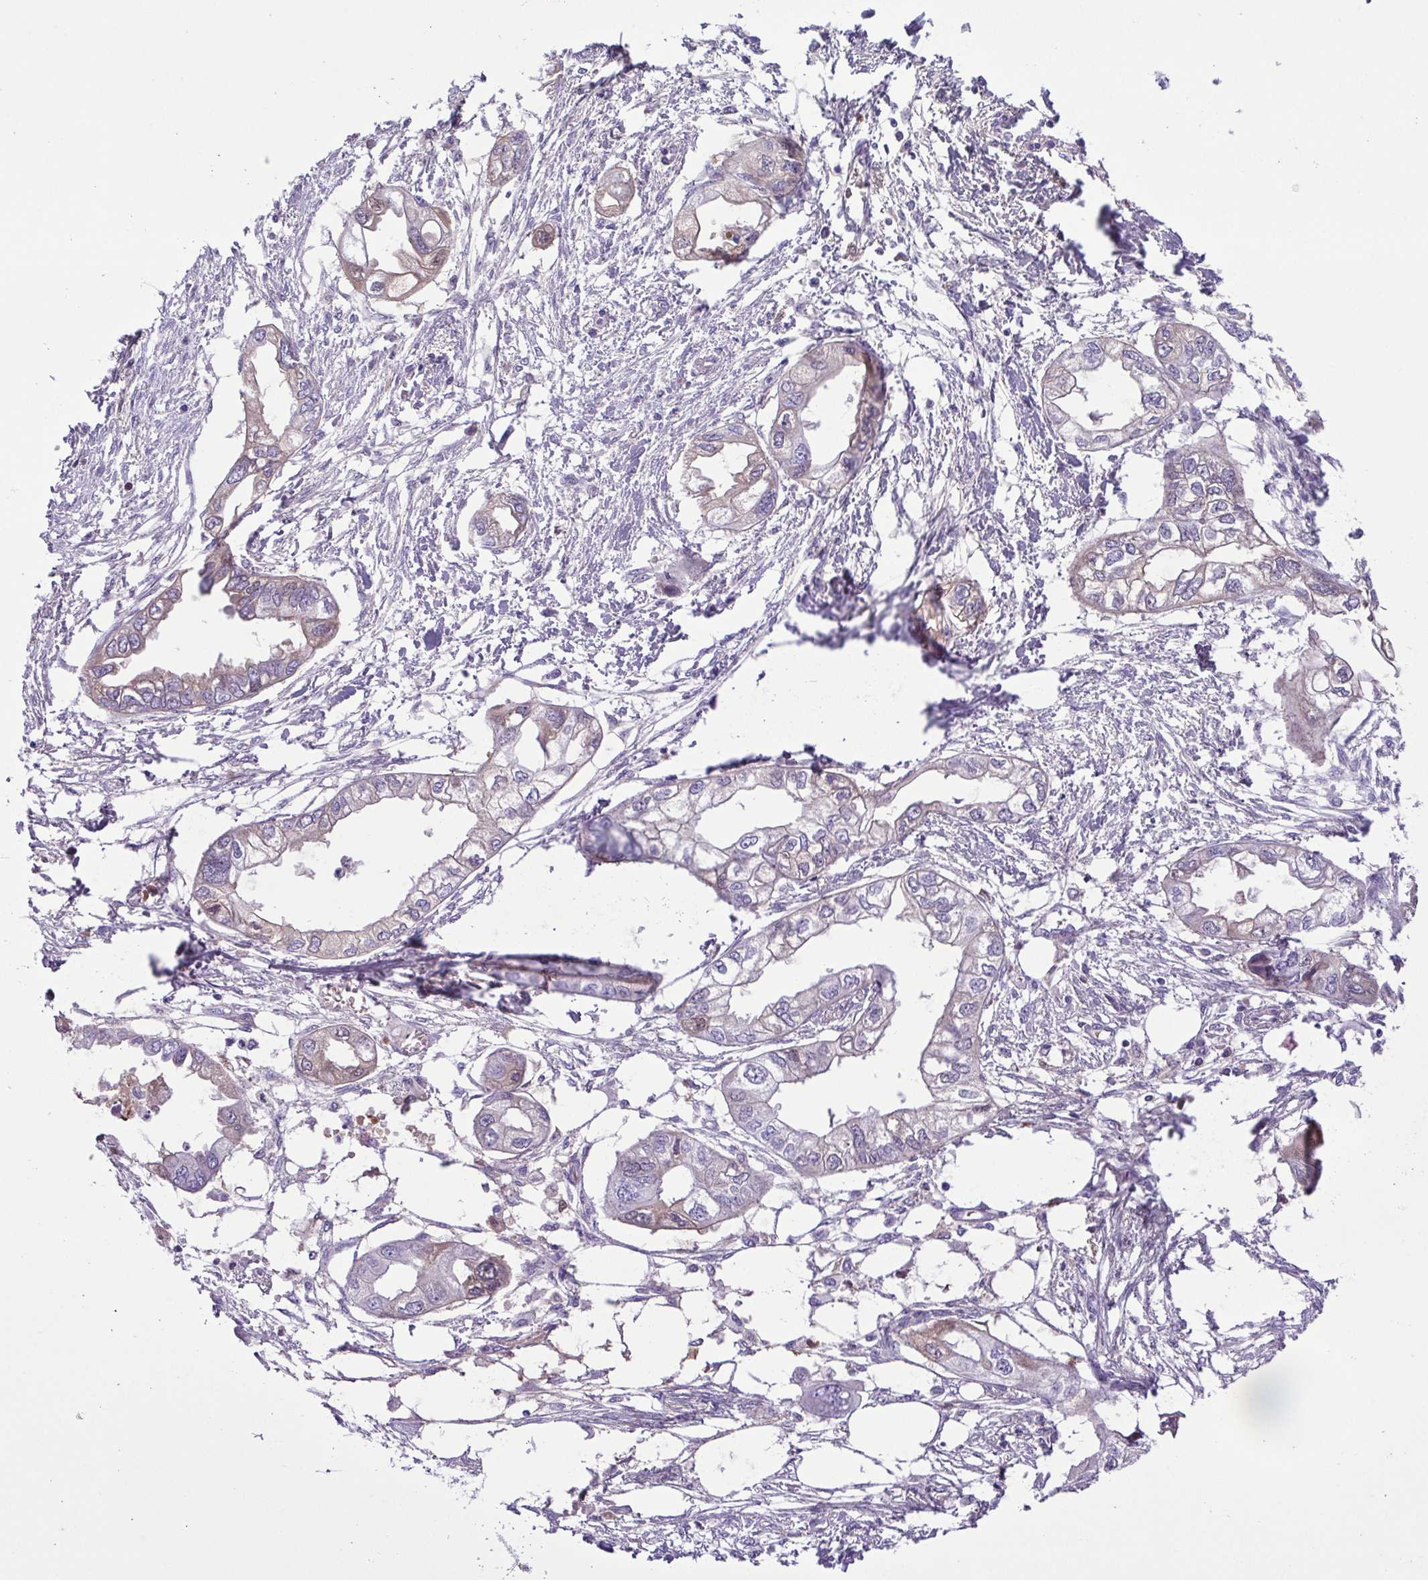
{"staining": {"intensity": "weak", "quantity": "<25%", "location": "cytoplasmic/membranous"}, "tissue": "endometrial cancer", "cell_type": "Tumor cells", "image_type": "cancer", "snomed": [{"axis": "morphology", "description": "Adenocarcinoma, NOS"}, {"axis": "morphology", "description": "Adenocarcinoma, metastatic, NOS"}, {"axis": "topography", "description": "Adipose tissue"}, {"axis": "topography", "description": "Endometrium"}], "caption": "Endometrial cancer (metastatic adenocarcinoma) stained for a protein using IHC shows no staining tumor cells.", "gene": "IGFL1", "patient": {"sex": "female", "age": 67}}